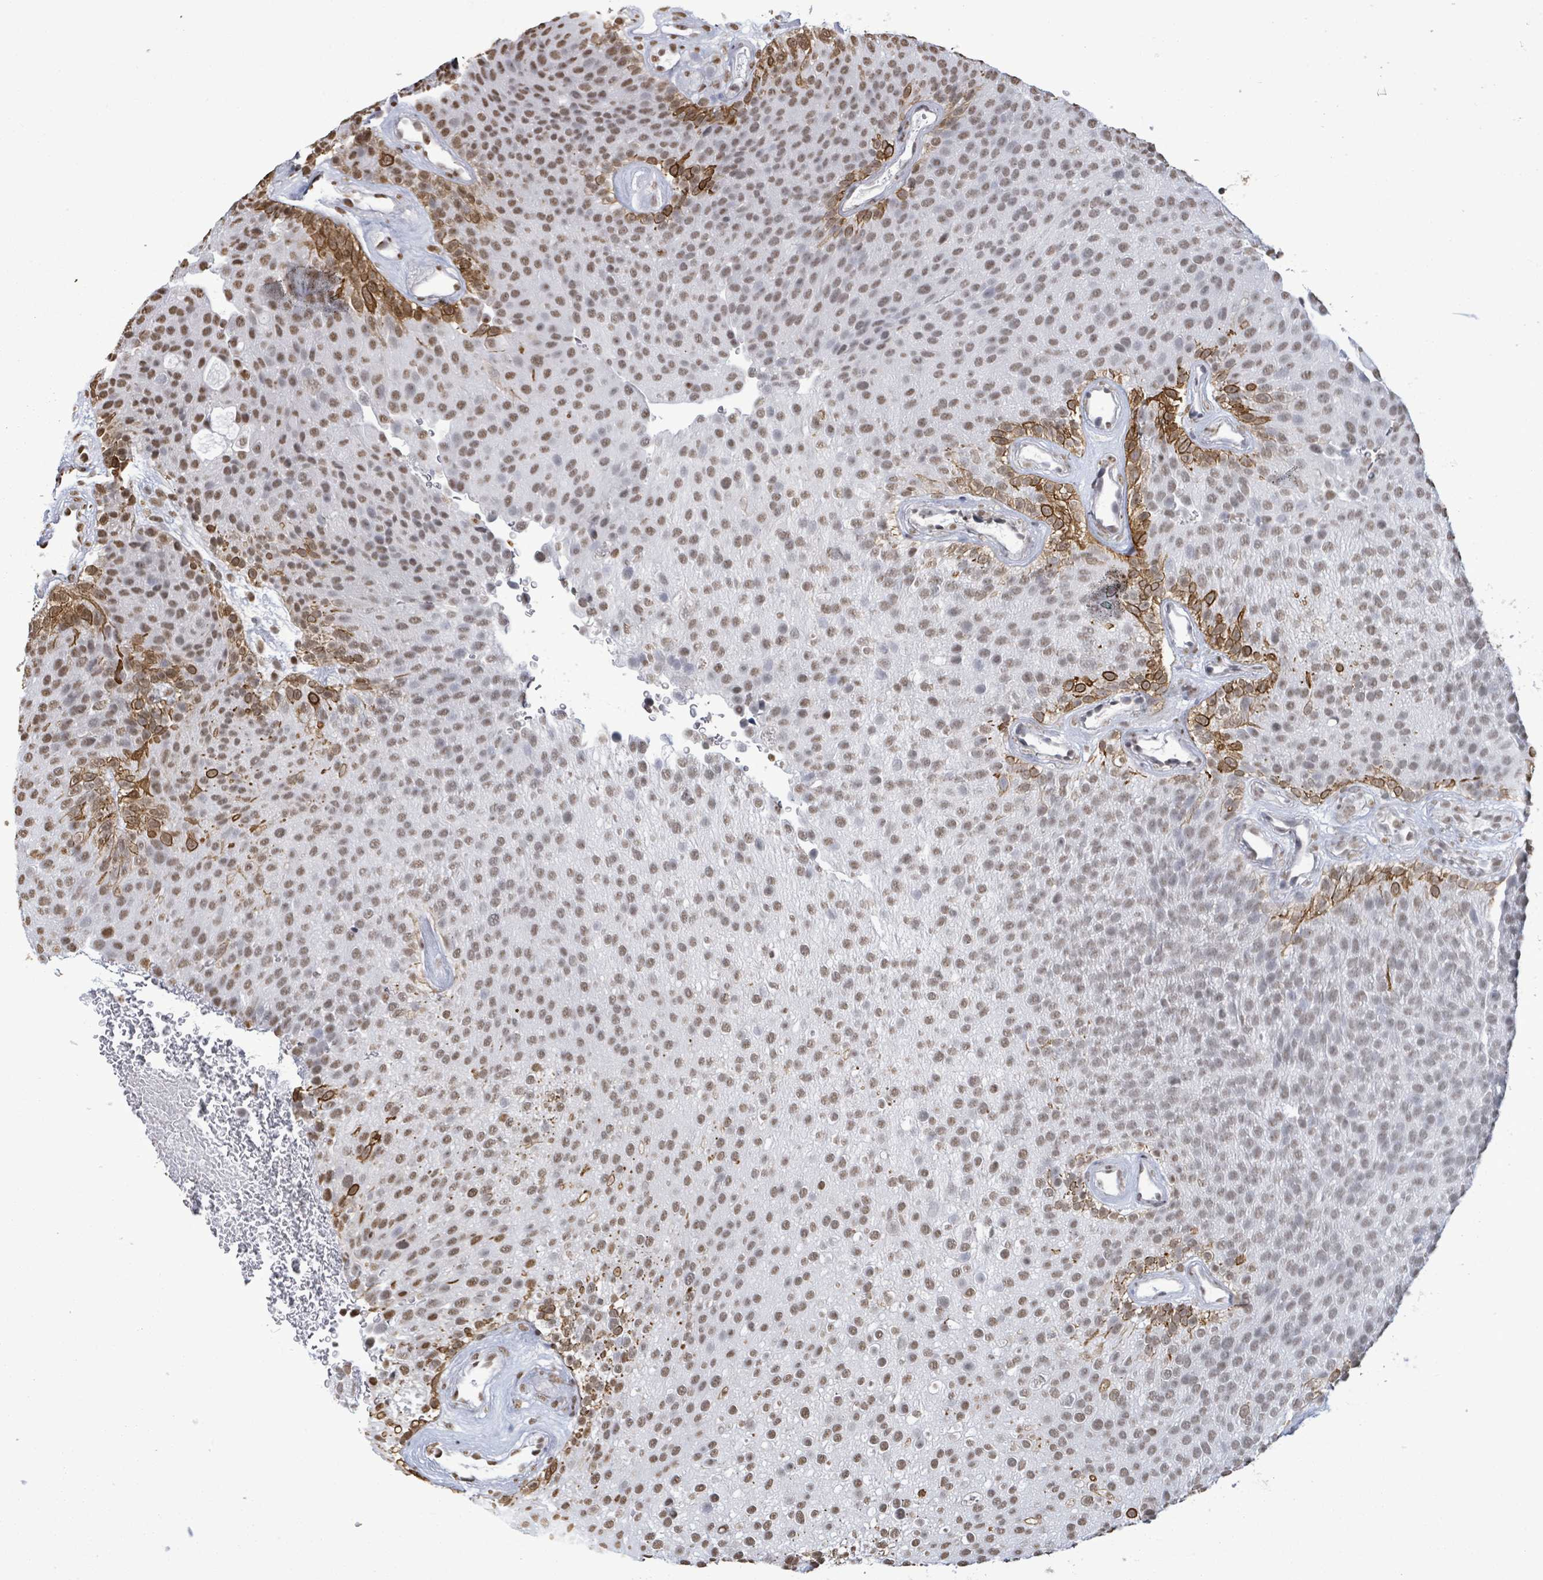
{"staining": {"intensity": "weak", "quantity": ">75%", "location": "nuclear"}, "tissue": "urothelial cancer", "cell_type": "Tumor cells", "image_type": "cancer", "snomed": [{"axis": "morphology", "description": "Urothelial carcinoma, Low grade"}, {"axis": "topography", "description": "Urinary bladder"}], "caption": "Immunohistochemical staining of urothelial carcinoma (low-grade) displays low levels of weak nuclear positivity in about >75% of tumor cells.", "gene": "SAMD14", "patient": {"sex": "male", "age": 78}}